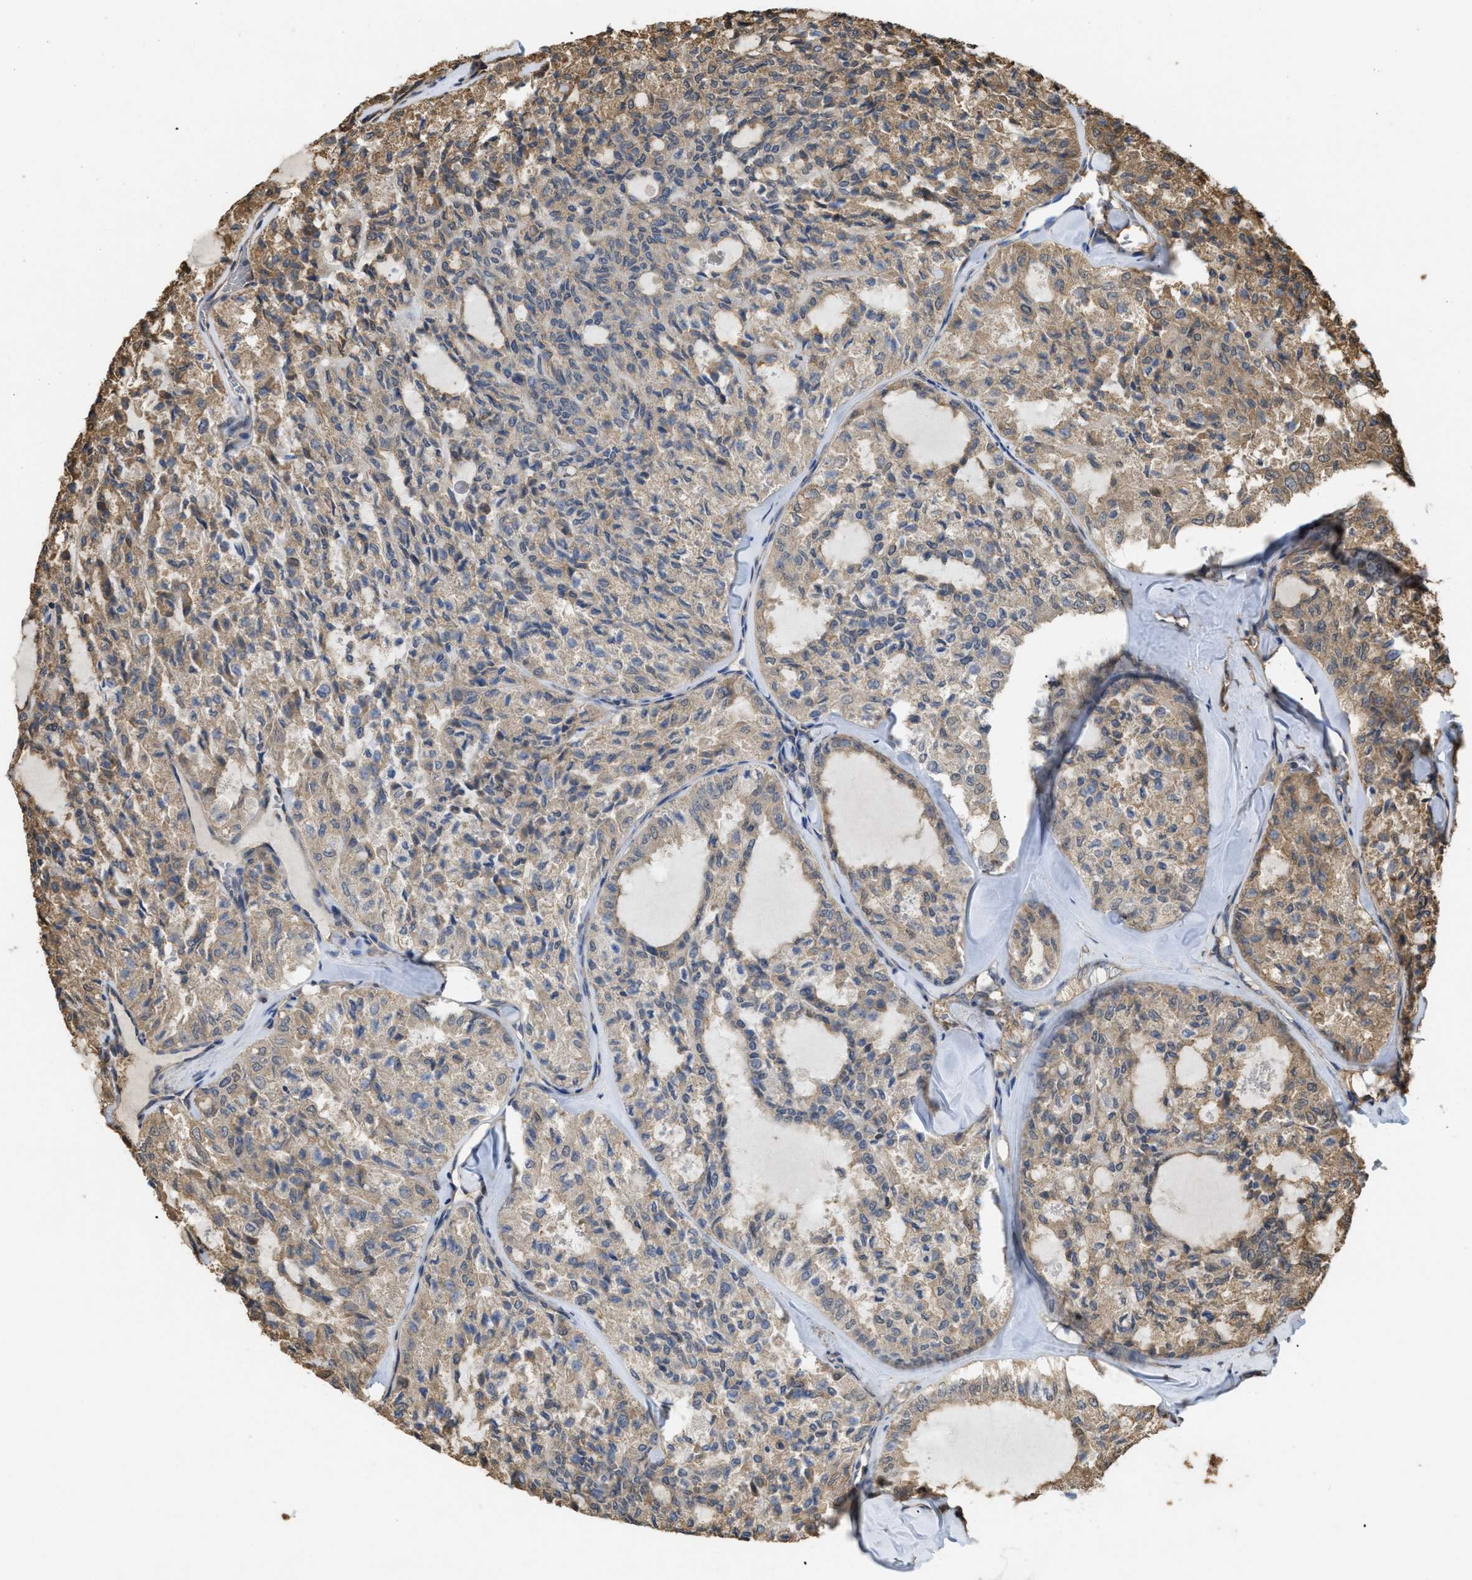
{"staining": {"intensity": "moderate", "quantity": "25%-75%", "location": "cytoplasmic/membranous"}, "tissue": "thyroid cancer", "cell_type": "Tumor cells", "image_type": "cancer", "snomed": [{"axis": "morphology", "description": "Follicular adenoma carcinoma, NOS"}, {"axis": "topography", "description": "Thyroid gland"}], "caption": "Thyroid cancer (follicular adenoma carcinoma) was stained to show a protein in brown. There is medium levels of moderate cytoplasmic/membranous expression in about 25%-75% of tumor cells. (IHC, brightfield microscopy, high magnification).", "gene": "CALM1", "patient": {"sex": "male", "age": 75}}